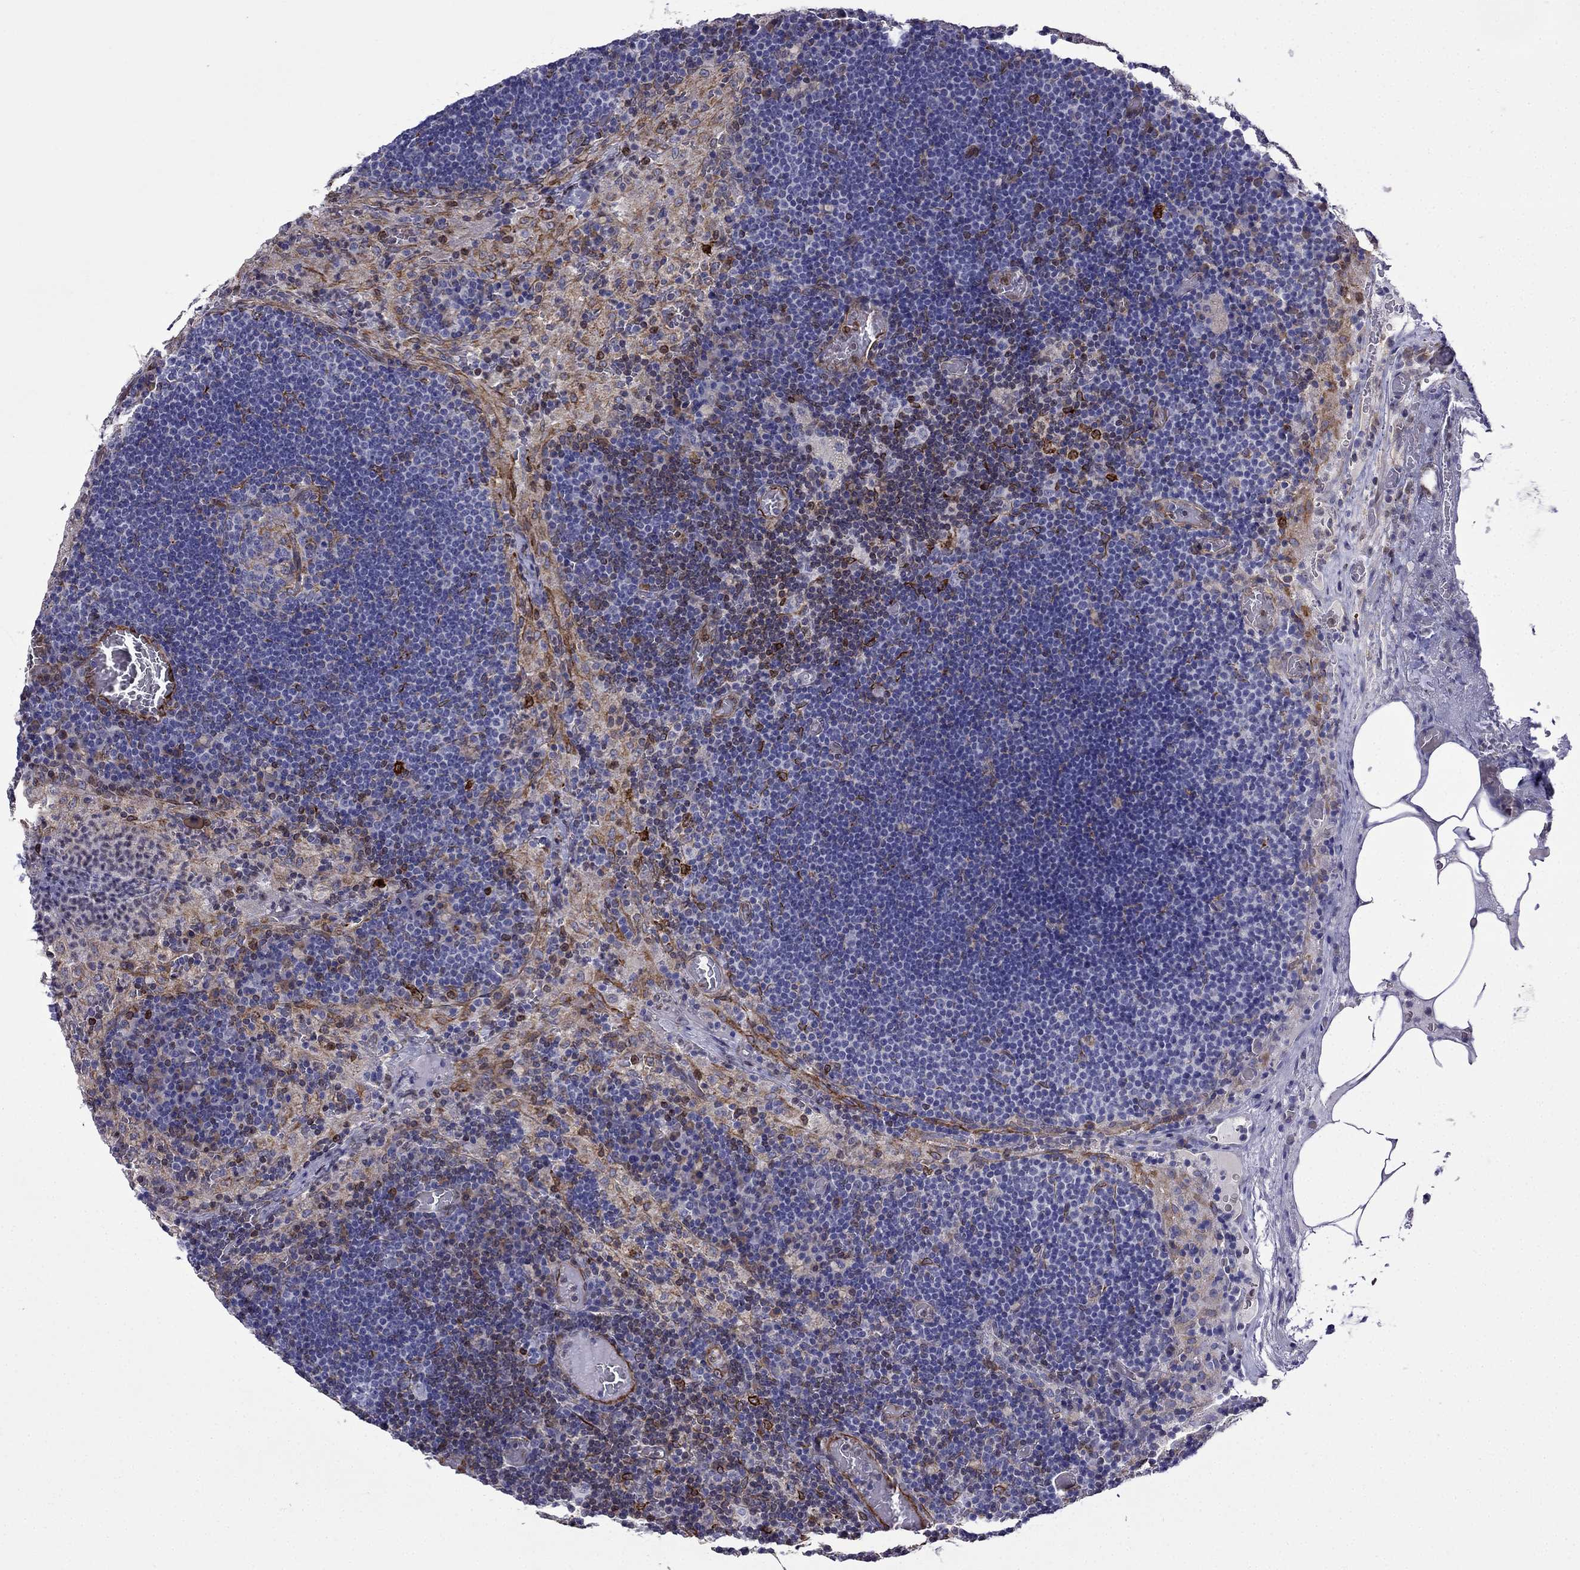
{"staining": {"intensity": "weak", "quantity": "<25%", "location": "cytoplasmic/membranous"}, "tissue": "lymph node", "cell_type": "Germinal center cells", "image_type": "normal", "snomed": [{"axis": "morphology", "description": "Normal tissue, NOS"}, {"axis": "topography", "description": "Lymph node"}], "caption": "Immunohistochemistry of benign lymph node displays no expression in germinal center cells.", "gene": "GNAL", "patient": {"sex": "male", "age": 63}}